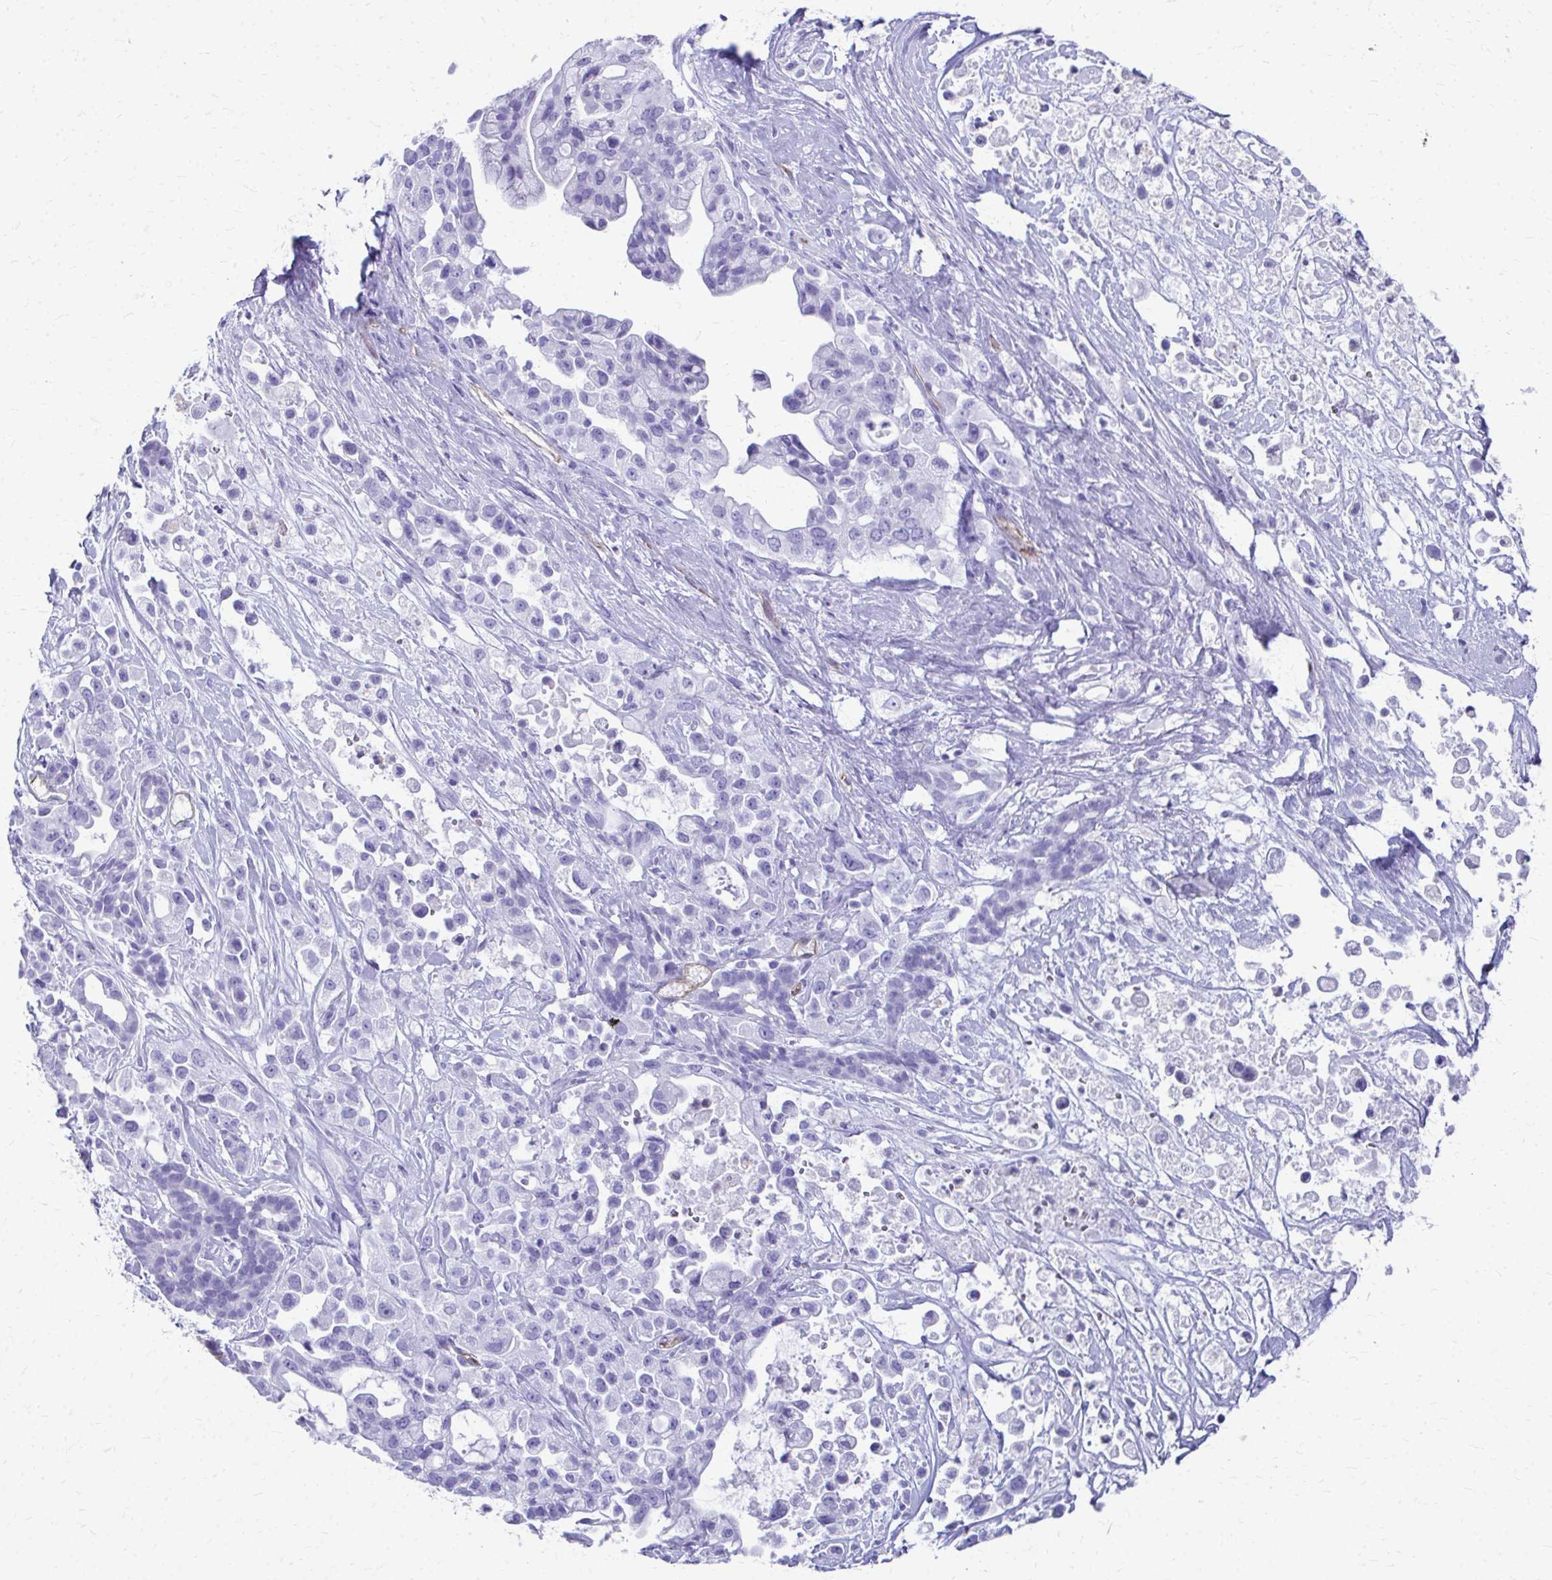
{"staining": {"intensity": "negative", "quantity": "none", "location": "none"}, "tissue": "pancreatic cancer", "cell_type": "Tumor cells", "image_type": "cancer", "snomed": [{"axis": "morphology", "description": "Adenocarcinoma, NOS"}, {"axis": "topography", "description": "Pancreas"}], "caption": "An image of human pancreatic cancer (adenocarcinoma) is negative for staining in tumor cells.", "gene": "TPSG1", "patient": {"sex": "male", "age": 44}}